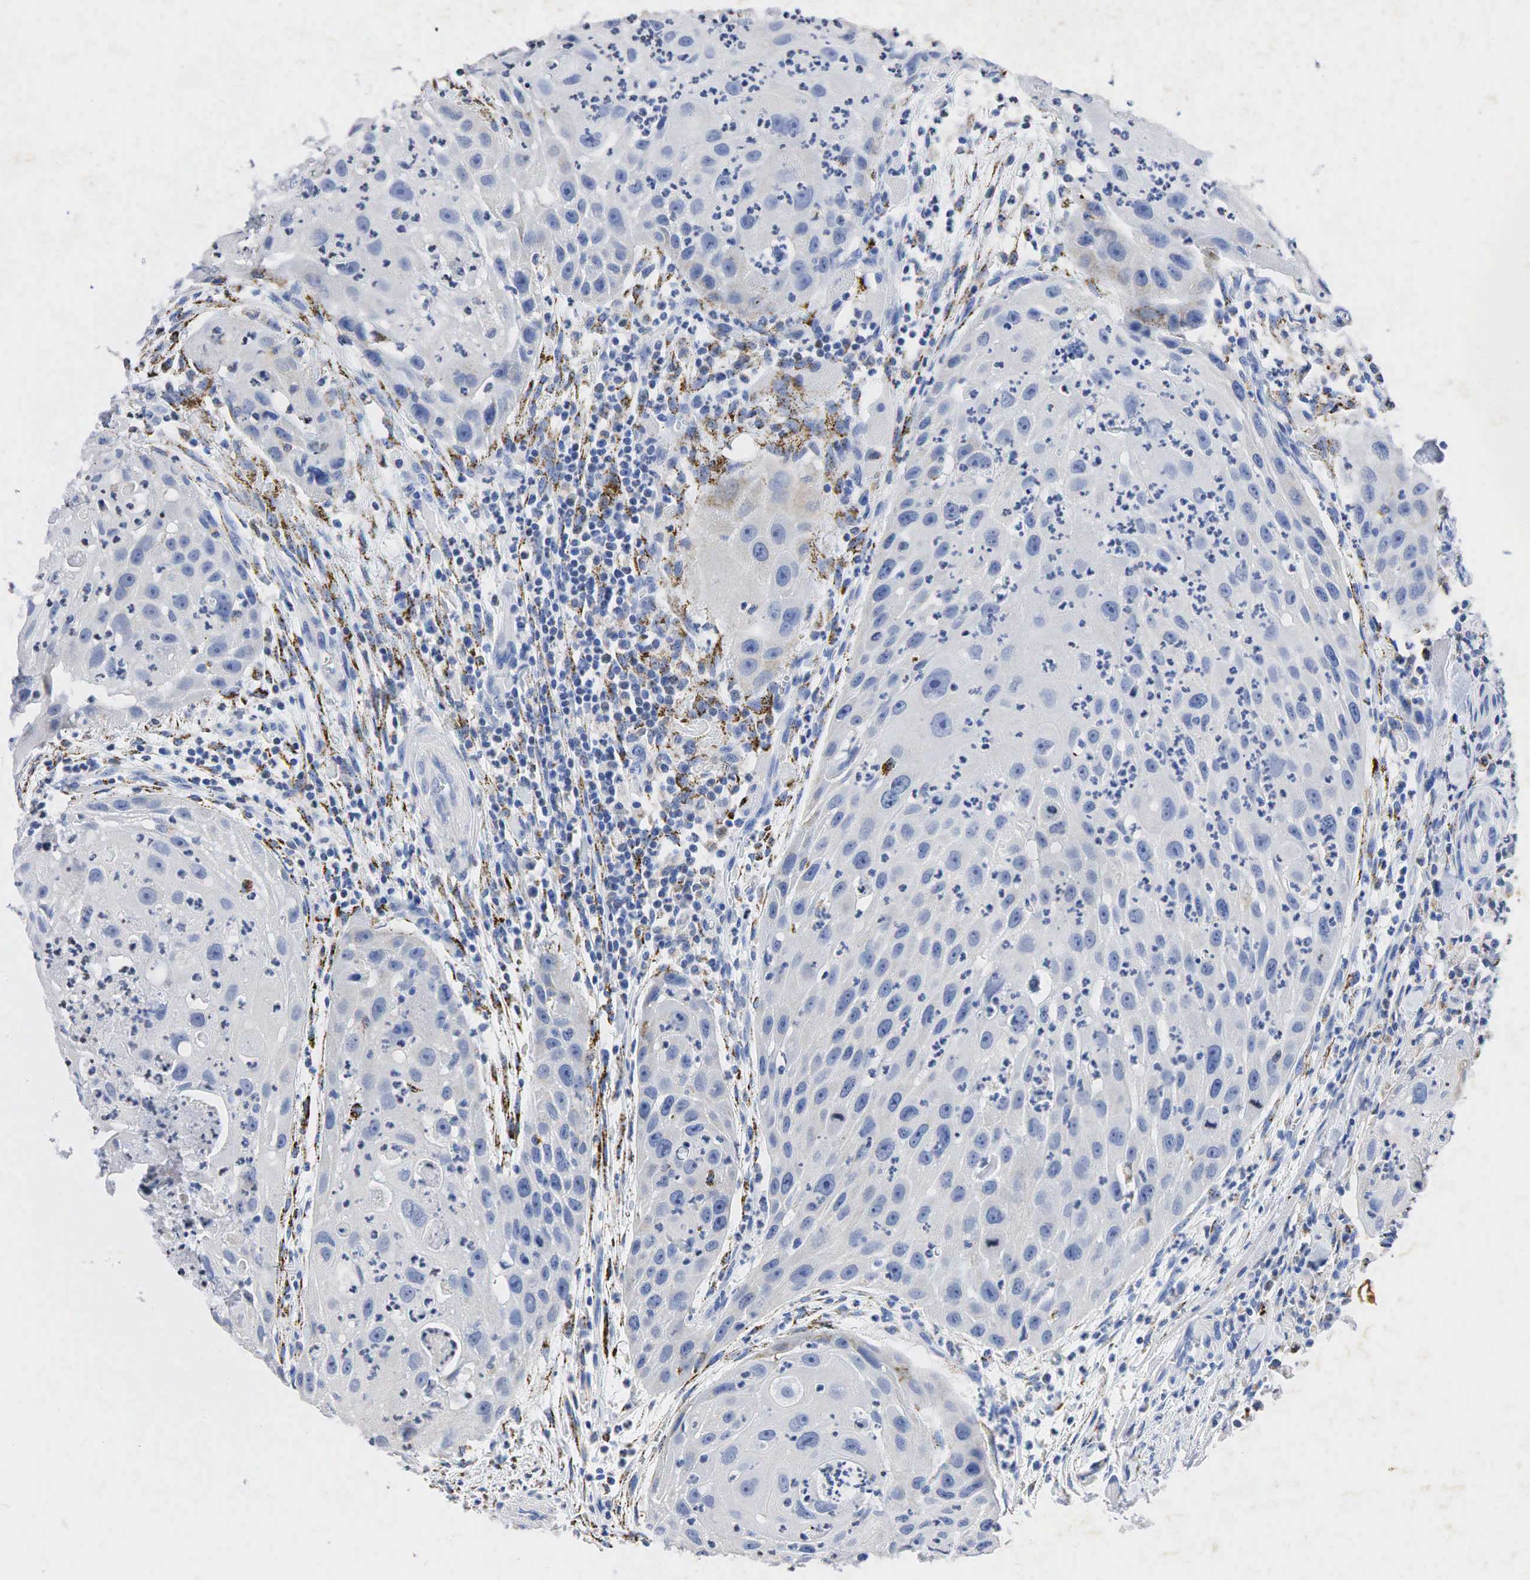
{"staining": {"intensity": "negative", "quantity": "none", "location": "none"}, "tissue": "head and neck cancer", "cell_type": "Tumor cells", "image_type": "cancer", "snomed": [{"axis": "morphology", "description": "Squamous cell carcinoma, NOS"}, {"axis": "topography", "description": "Head-Neck"}], "caption": "Tumor cells are negative for protein expression in human head and neck cancer.", "gene": "SYP", "patient": {"sex": "male", "age": 64}}